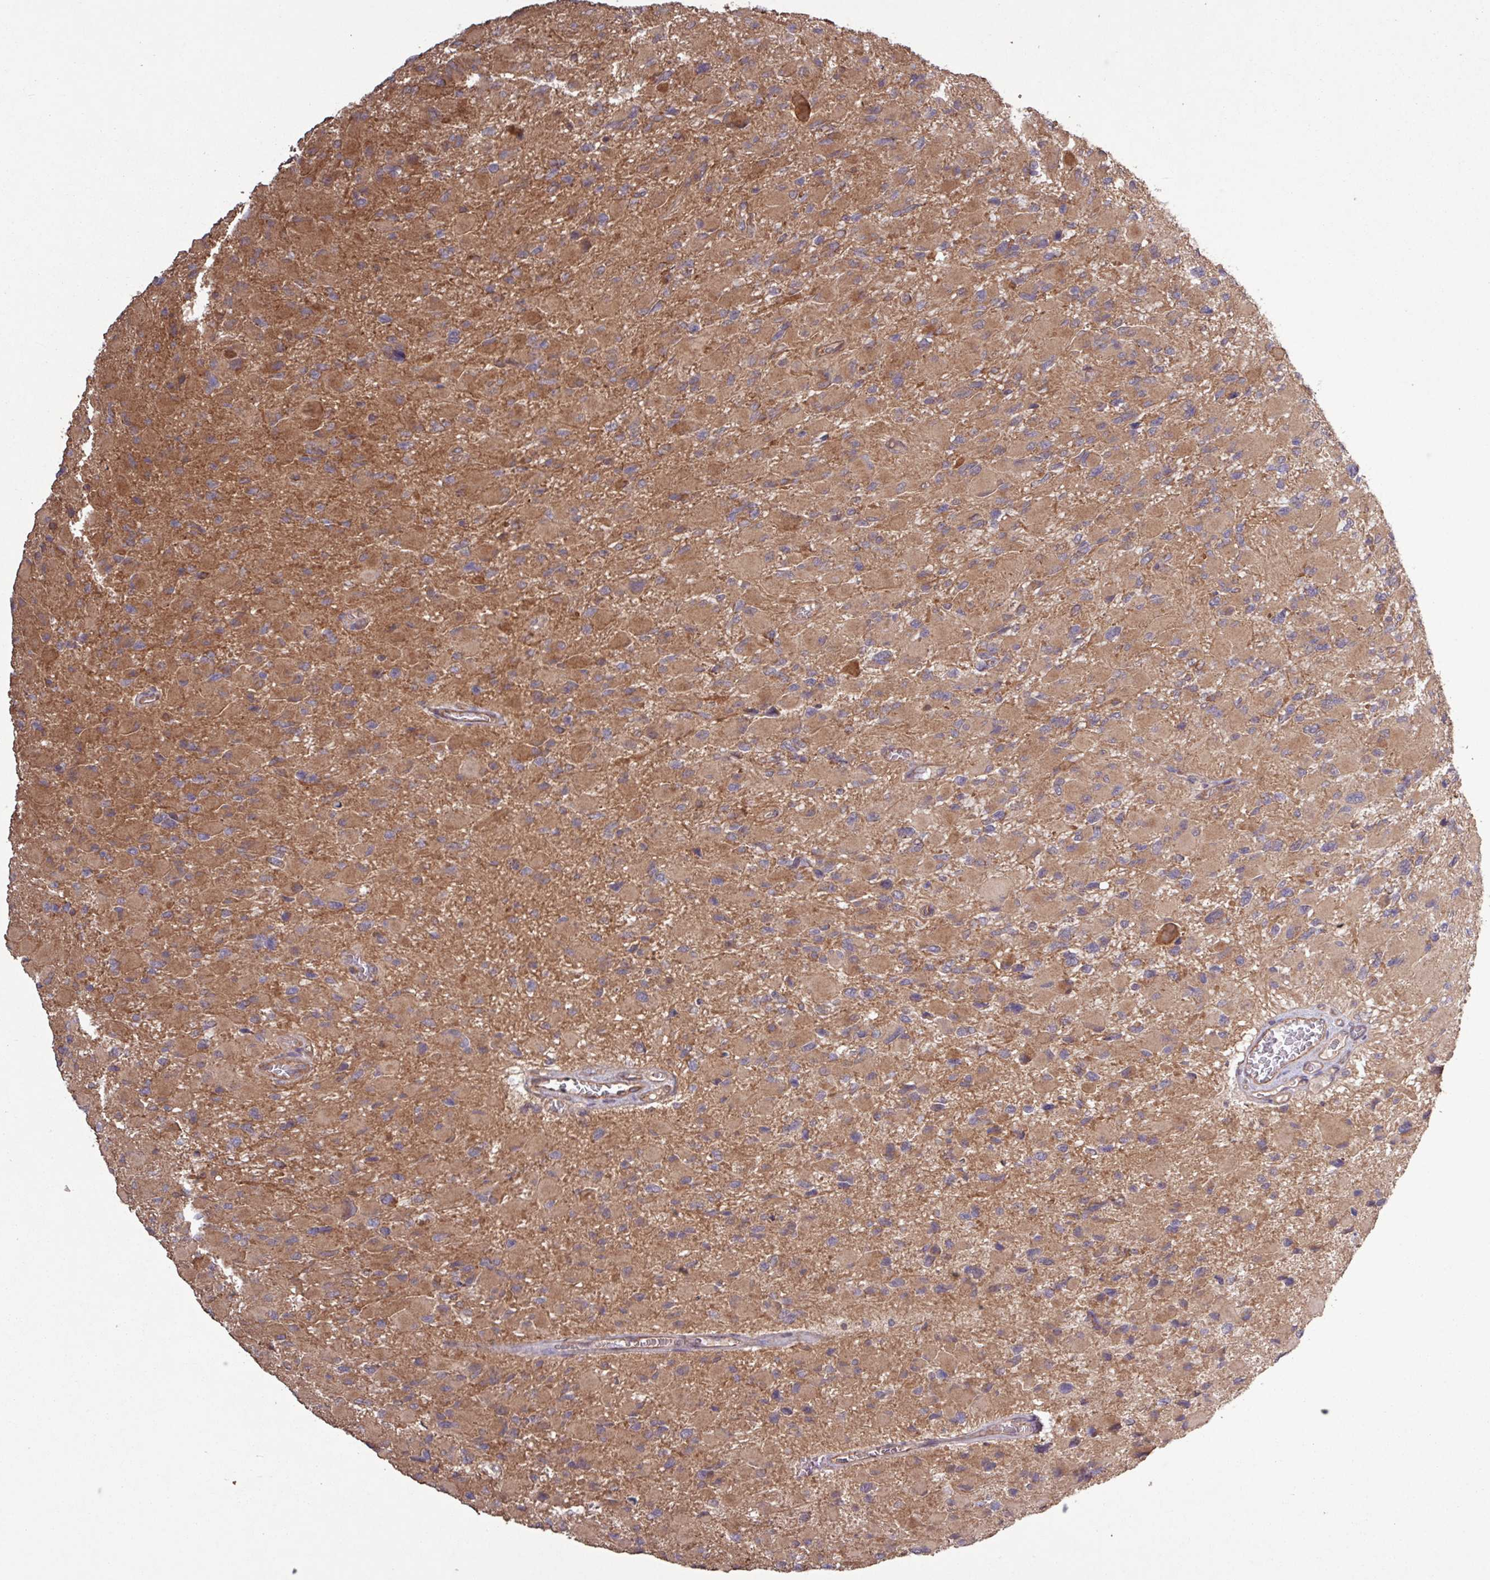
{"staining": {"intensity": "moderate", "quantity": ">75%", "location": "cytoplasmic/membranous"}, "tissue": "glioma", "cell_type": "Tumor cells", "image_type": "cancer", "snomed": [{"axis": "morphology", "description": "Glioma, malignant, High grade"}, {"axis": "topography", "description": "Cerebral cortex"}], "caption": "A high-resolution histopathology image shows IHC staining of glioma, which shows moderate cytoplasmic/membranous positivity in approximately >75% of tumor cells.", "gene": "TRABD2A", "patient": {"sex": "female", "age": 36}}